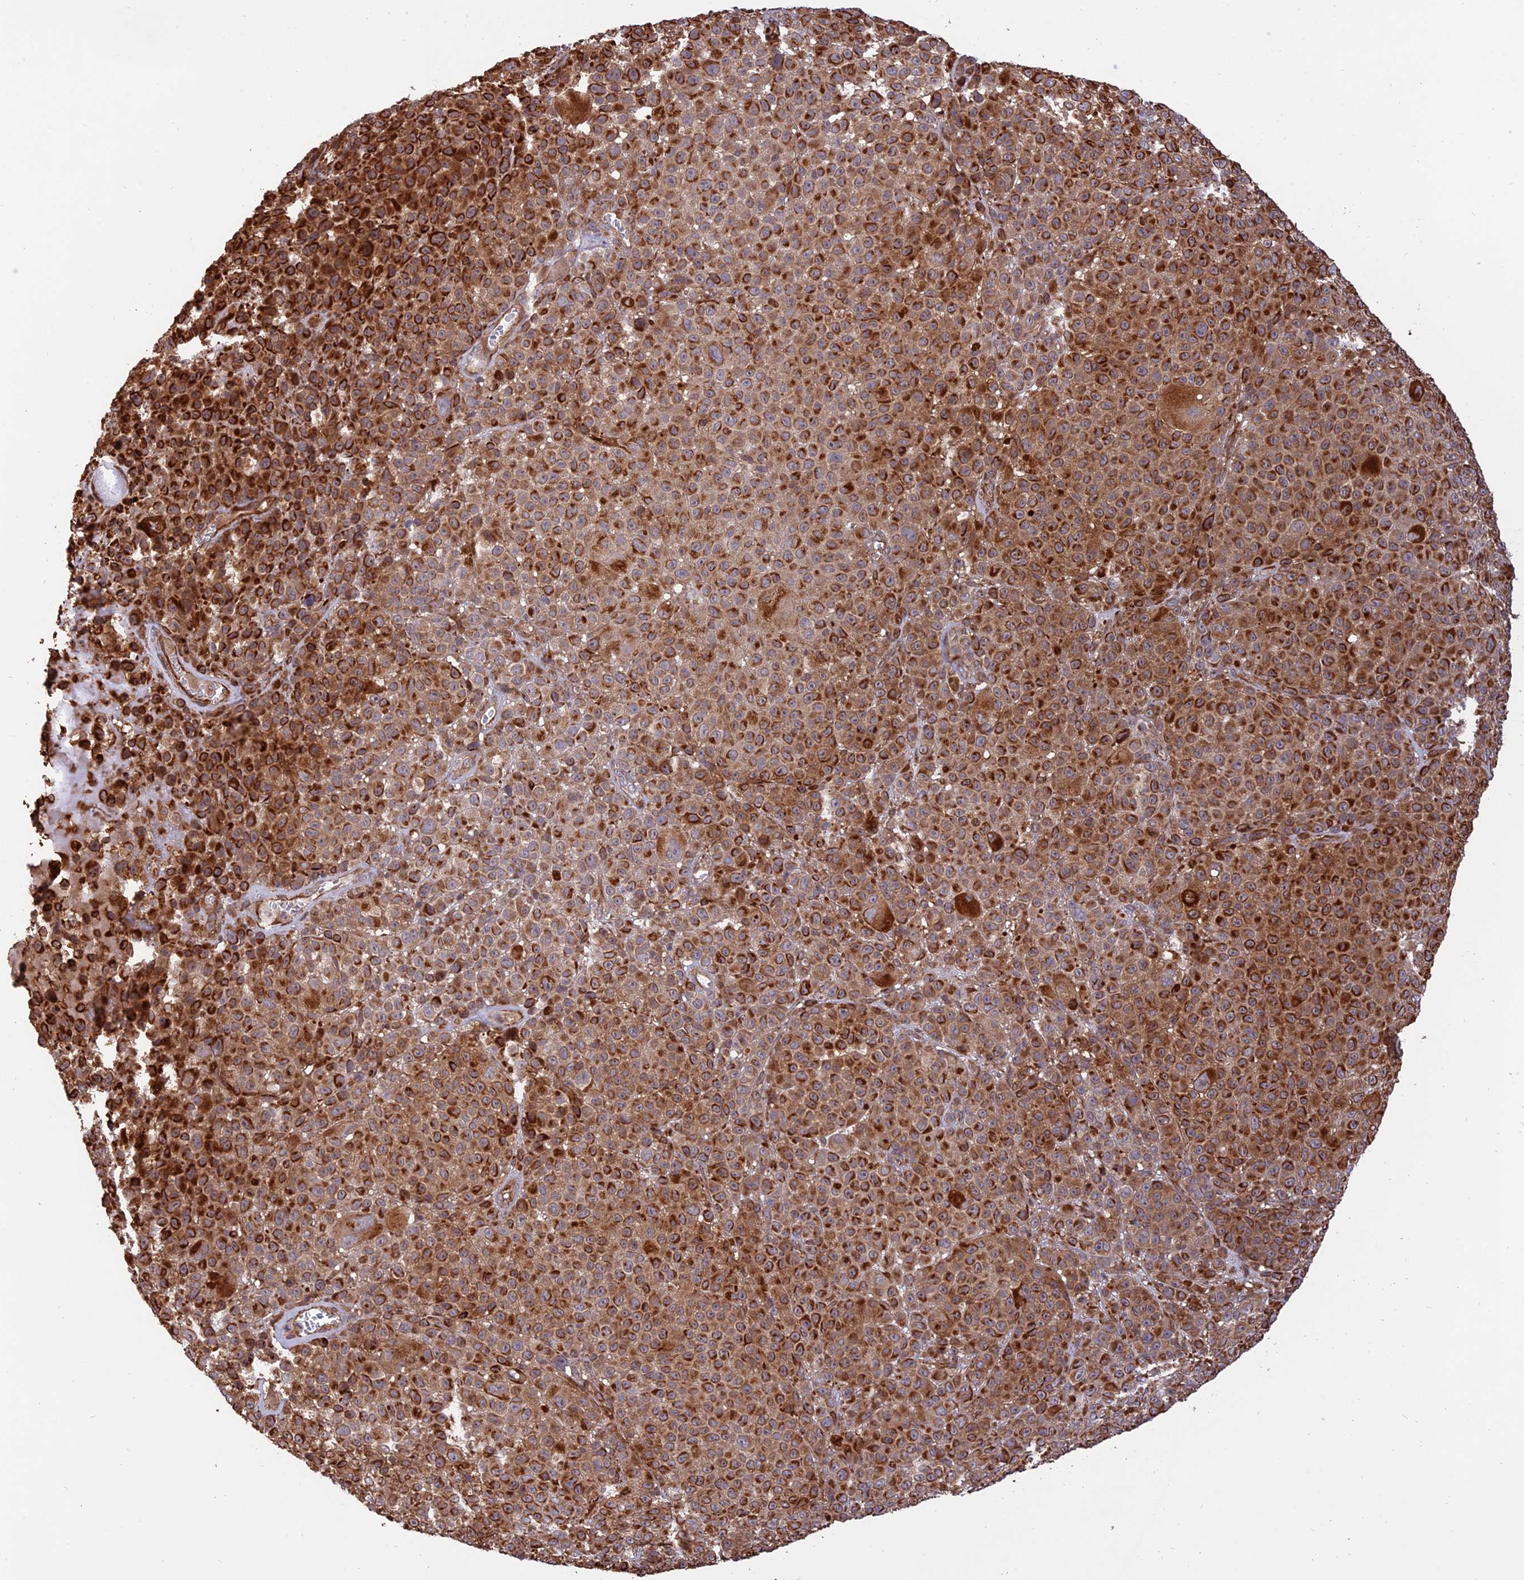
{"staining": {"intensity": "strong", "quantity": ">75%", "location": "cytoplasmic/membranous"}, "tissue": "melanoma", "cell_type": "Tumor cells", "image_type": "cancer", "snomed": [{"axis": "morphology", "description": "Malignant melanoma, NOS"}, {"axis": "topography", "description": "Skin"}], "caption": "A brown stain labels strong cytoplasmic/membranous expression of a protein in human malignant melanoma tumor cells.", "gene": "CREBL2", "patient": {"sex": "female", "age": 94}}